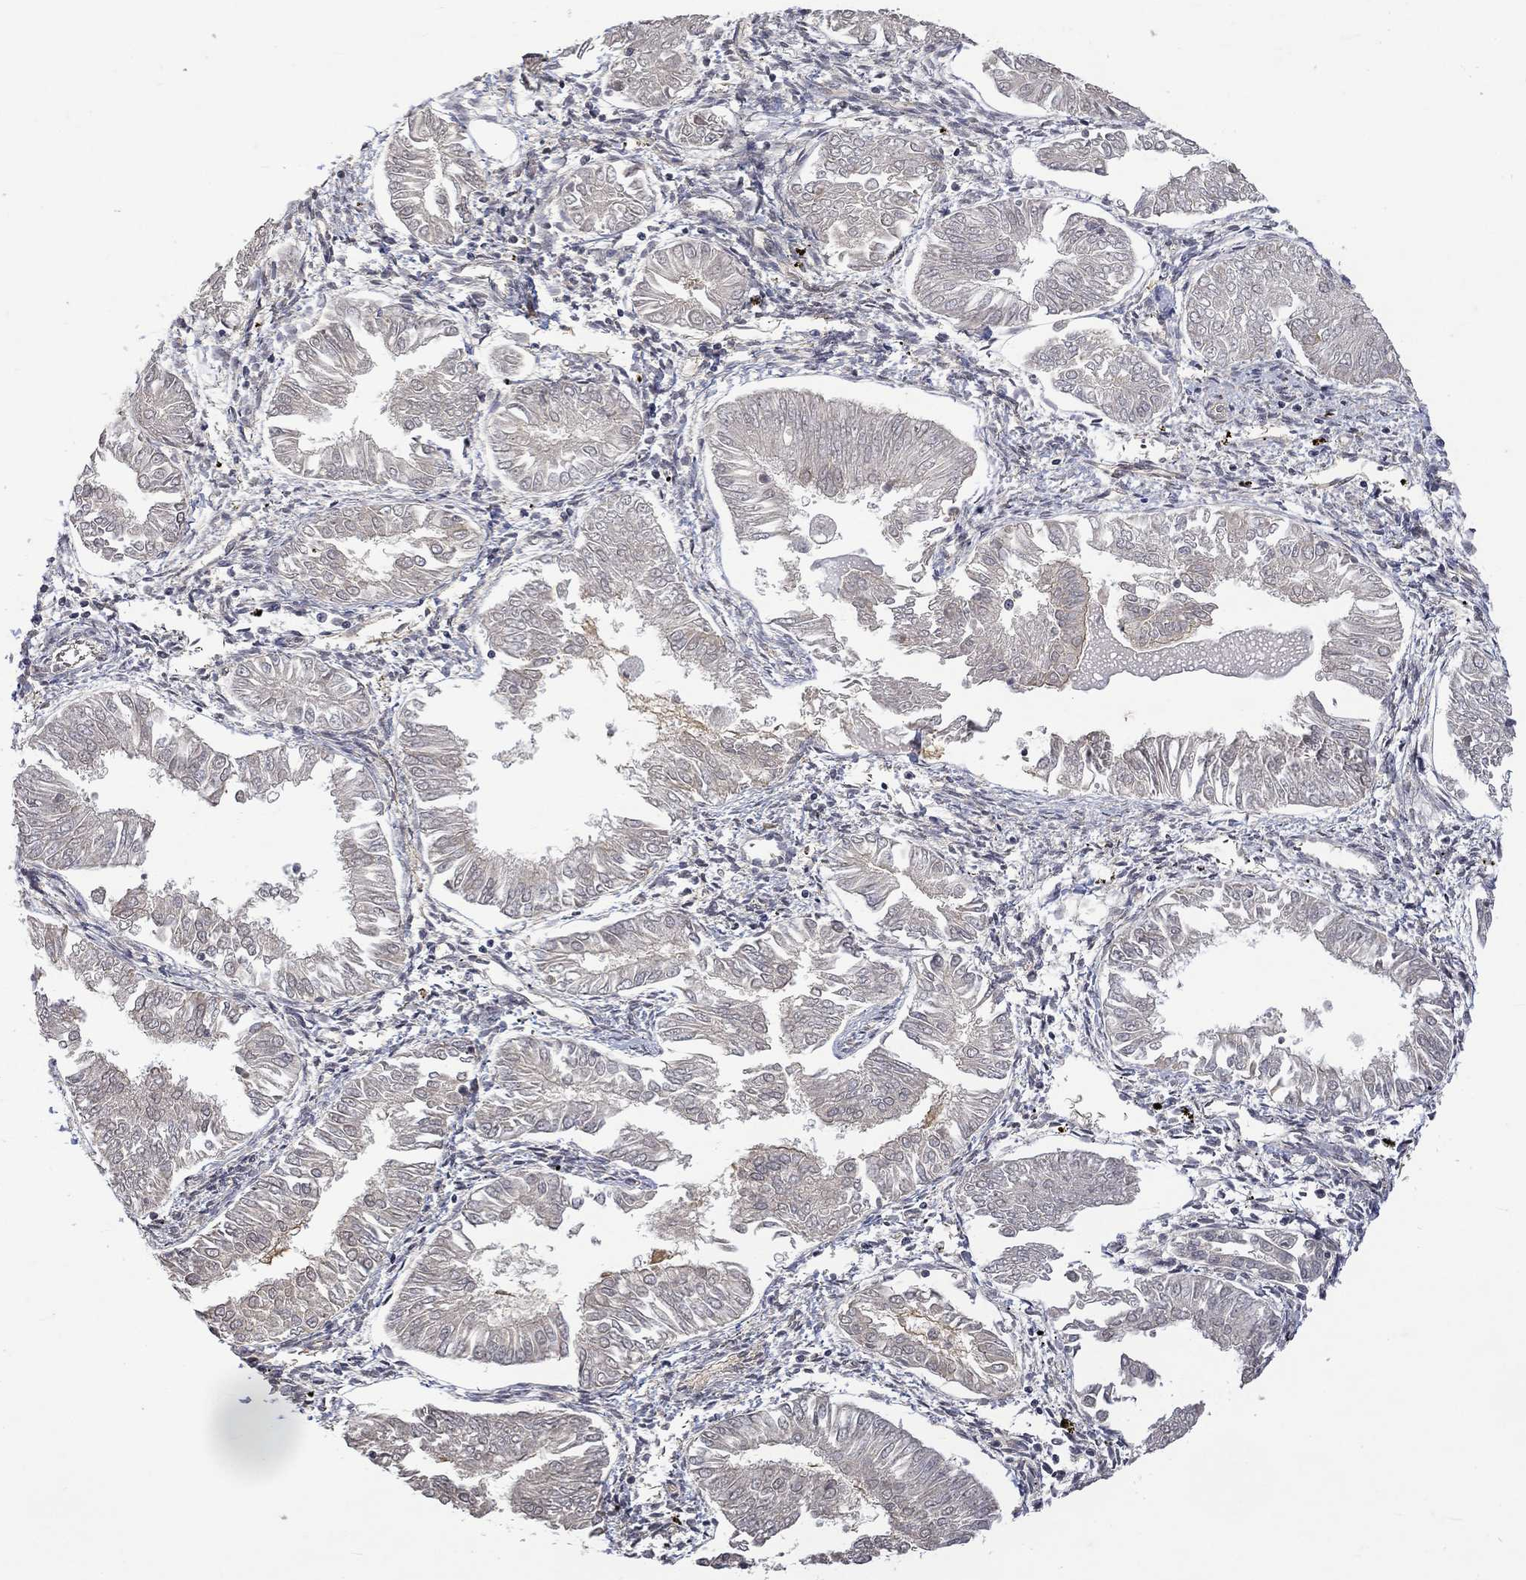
{"staining": {"intensity": "negative", "quantity": "none", "location": "none"}, "tissue": "endometrial cancer", "cell_type": "Tumor cells", "image_type": "cancer", "snomed": [{"axis": "morphology", "description": "Adenocarcinoma, NOS"}, {"axis": "topography", "description": "Endometrium"}], "caption": "IHC of human endometrial cancer shows no positivity in tumor cells. (IHC, brightfield microscopy, high magnification).", "gene": "GRIN2D", "patient": {"sex": "female", "age": 53}}